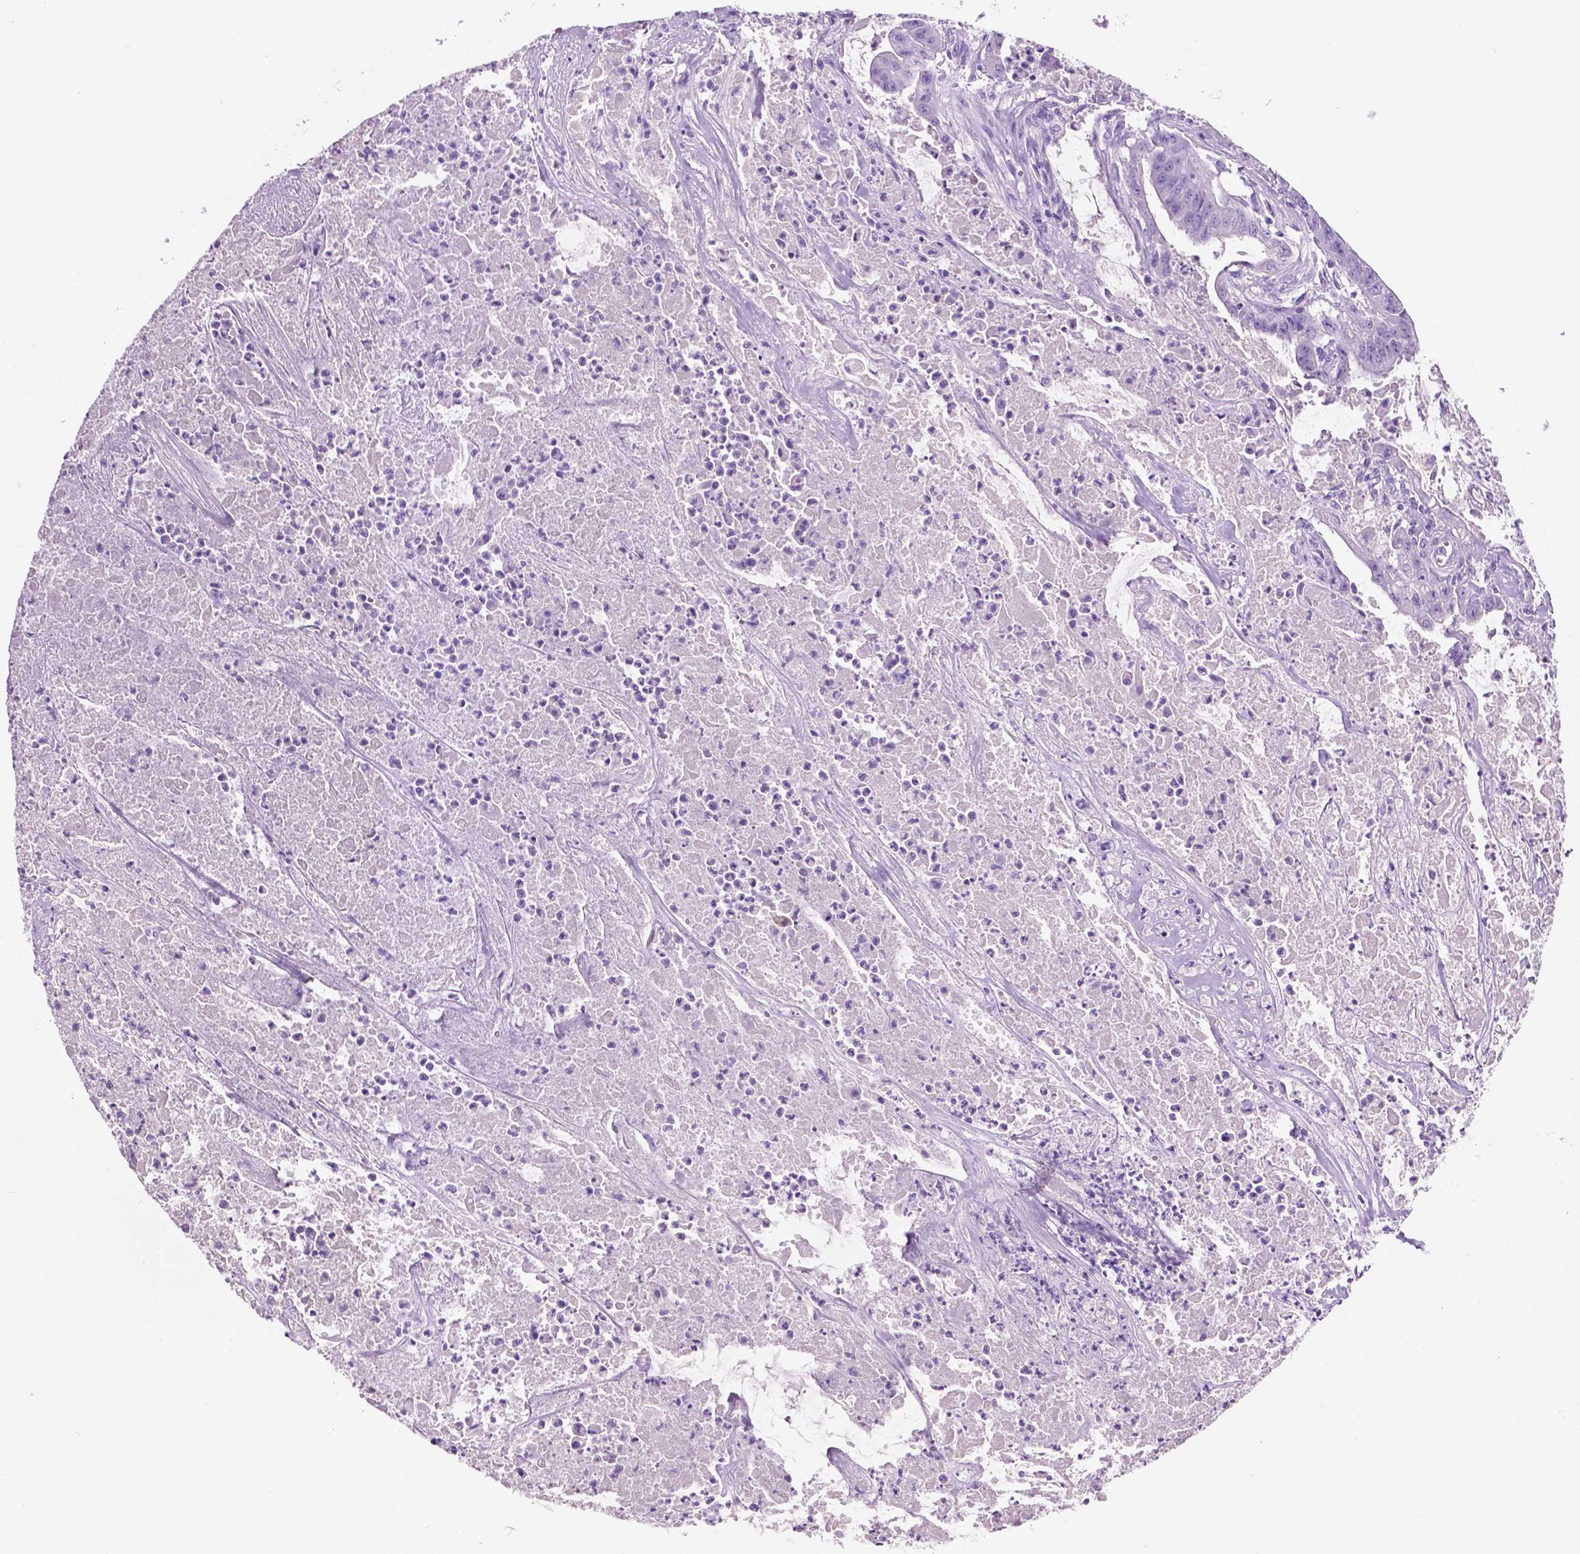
{"staining": {"intensity": "negative", "quantity": "none", "location": "none"}, "tissue": "colorectal cancer", "cell_type": "Tumor cells", "image_type": "cancer", "snomed": [{"axis": "morphology", "description": "Adenocarcinoma, NOS"}, {"axis": "topography", "description": "Colon"}], "caption": "Tumor cells are negative for brown protein staining in colorectal cancer.", "gene": "POU4F1", "patient": {"sex": "male", "age": 33}}